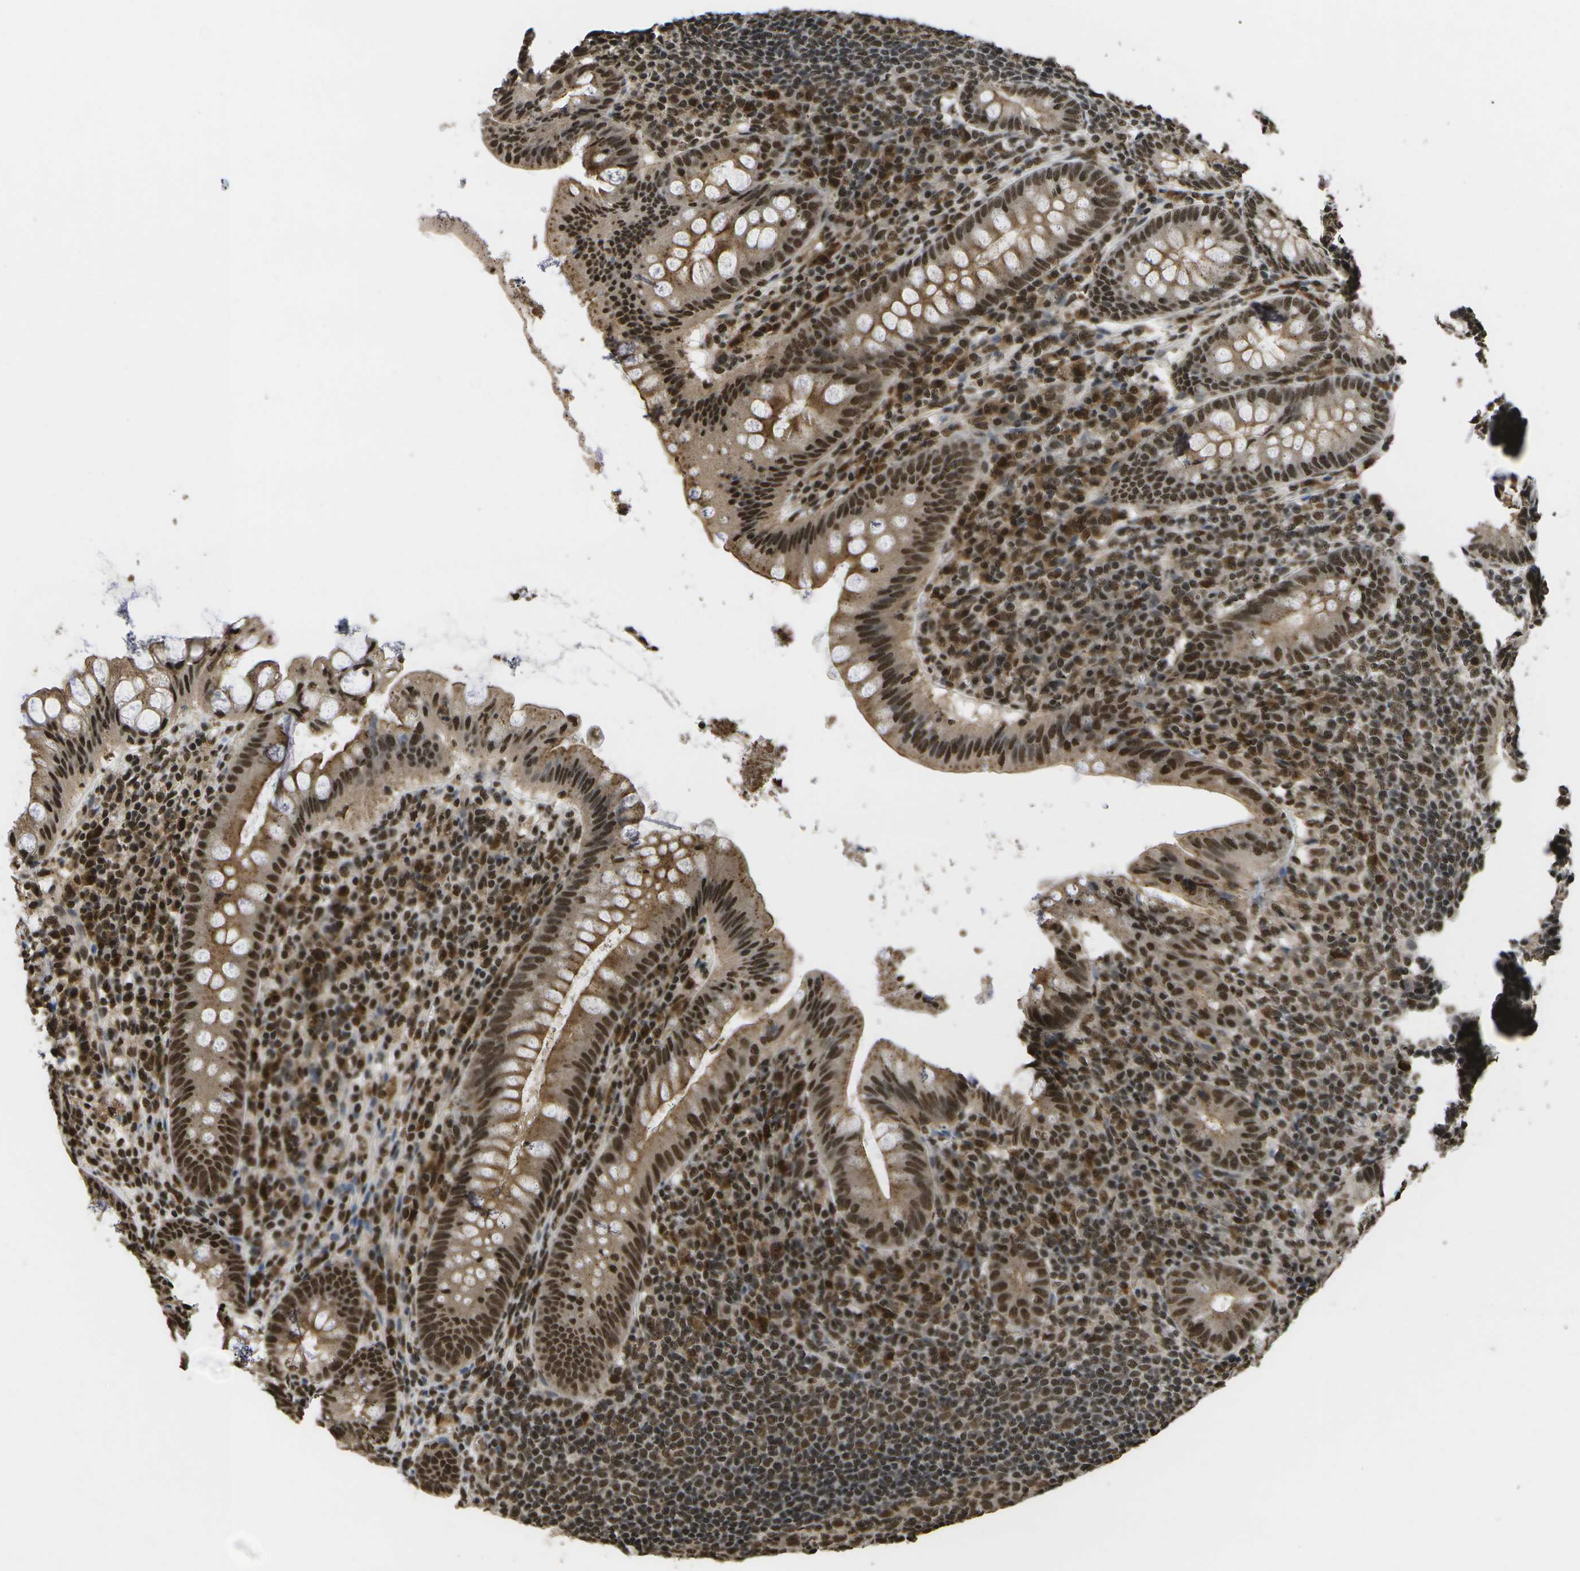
{"staining": {"intensity": "strong", "quantity": ">75%", "location": "cytoplasmic/membranous,nuclear"}, "tissue": "appendix", "cell_type": "Glandular cells", "image_type": "normal", "snomed": [{"axis": "morphology", "description": "Normal tissue, NOS"}, {"axis": "topography", "description": "Appendix"}], "caption": "About >75% of glandular cells in unremarkable human appendix show strong cytoplasmic/membranous,nuclear protein positivity as visualized by brown immunohistochemical staining.", "gene": "SPEN", "patient": {"sex": "male", "age": 56}}